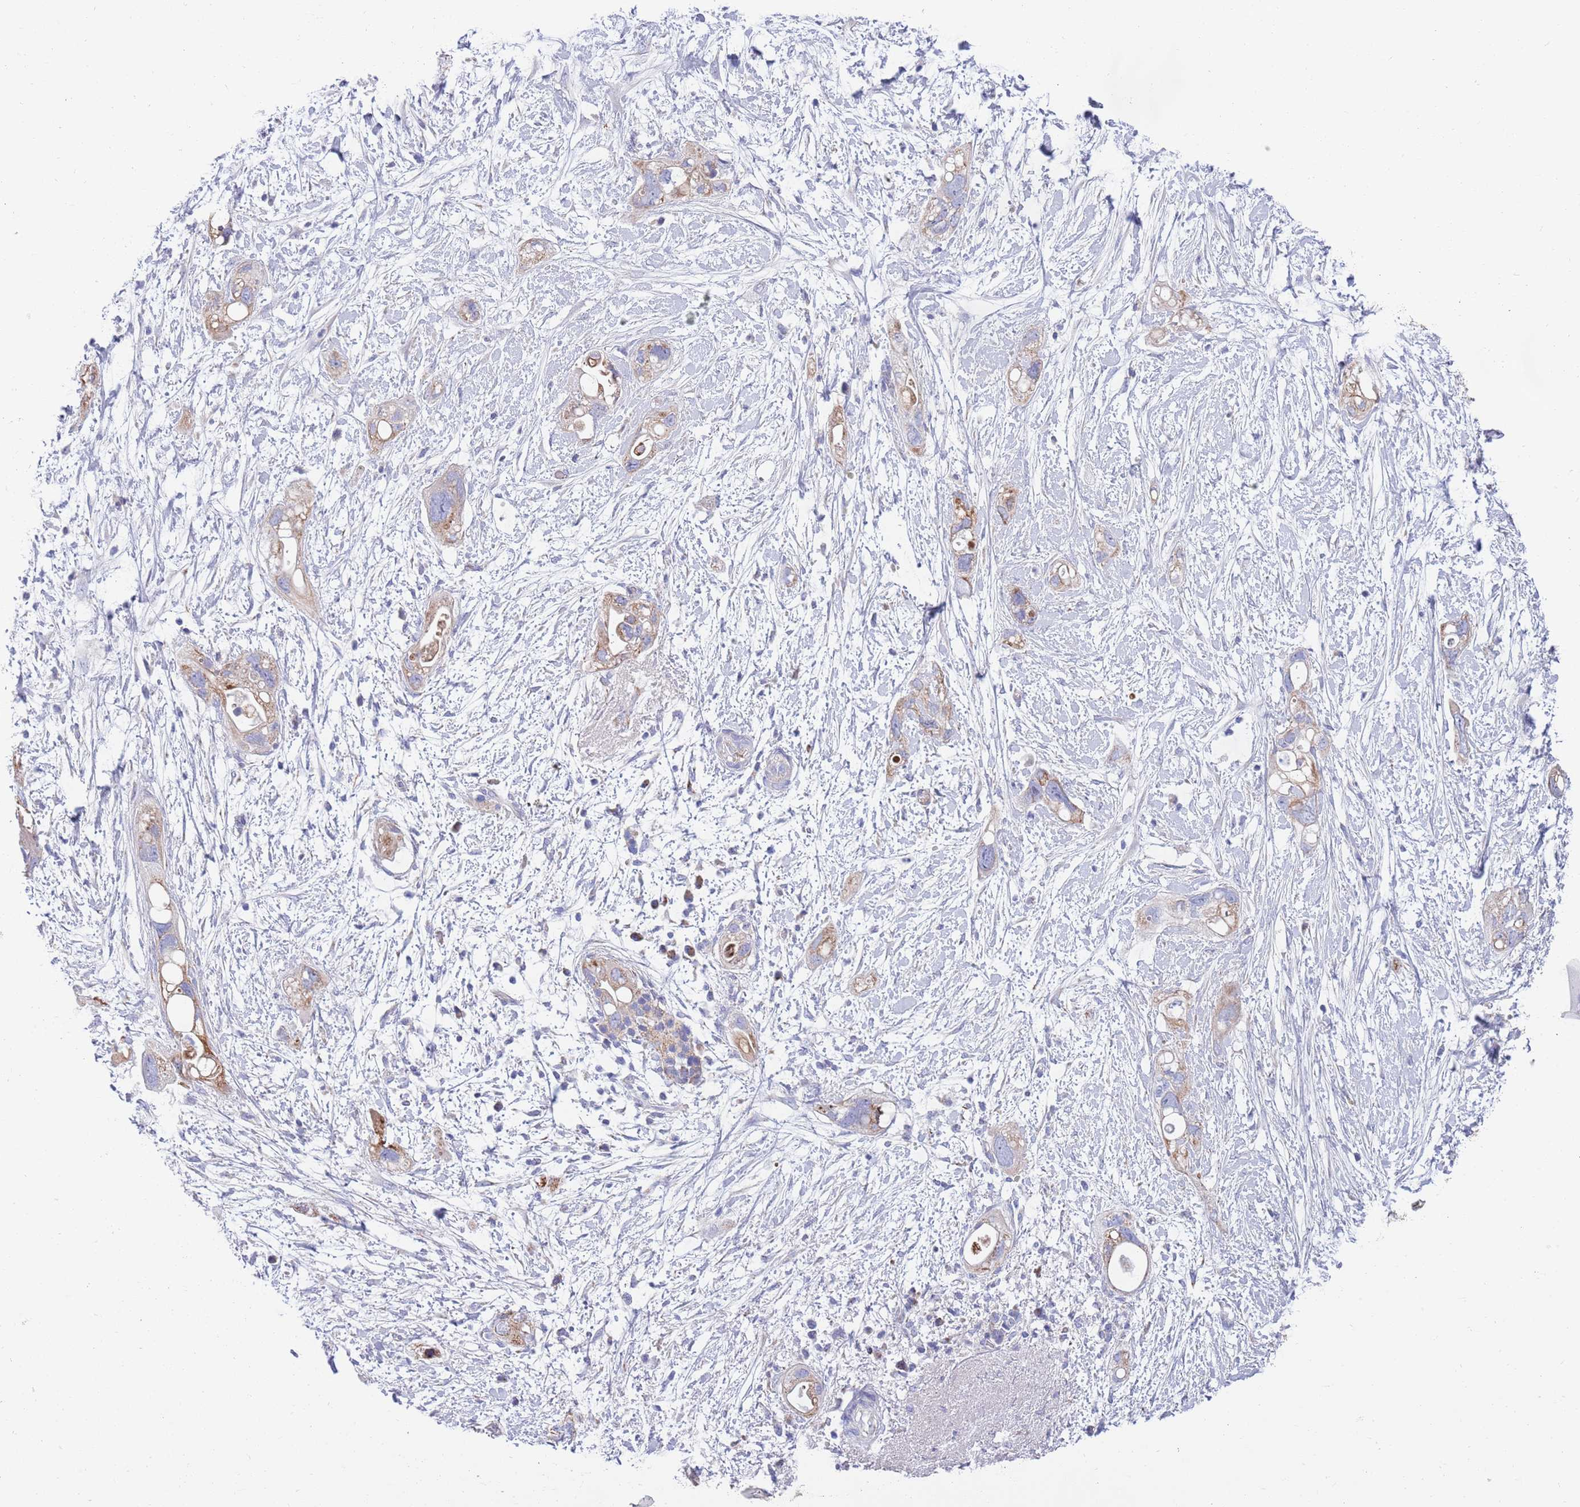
{"staining": {"intensity": "weak", "quantity": ">75%", "location": "cytoplasmic/membranous"}, "tissue": "pancreatic cancer", "cell_type": "Tumor cells", "image_type": "cancer", "snomed": [{"axis": "morphology", "description": "Adenocarcinoma, NOS"}, {"axis": "topography", "description": "Pancreas"}], "caption": "There is low levels of weak cytoplasmic/membranous expression in tumor cells of pancreatic cancer (adenocarcinoma), as demonstrated by immunohistochemical staining (brown color).", "gene": "EMC8", "patient": {"sex": "female", "age": 72}}